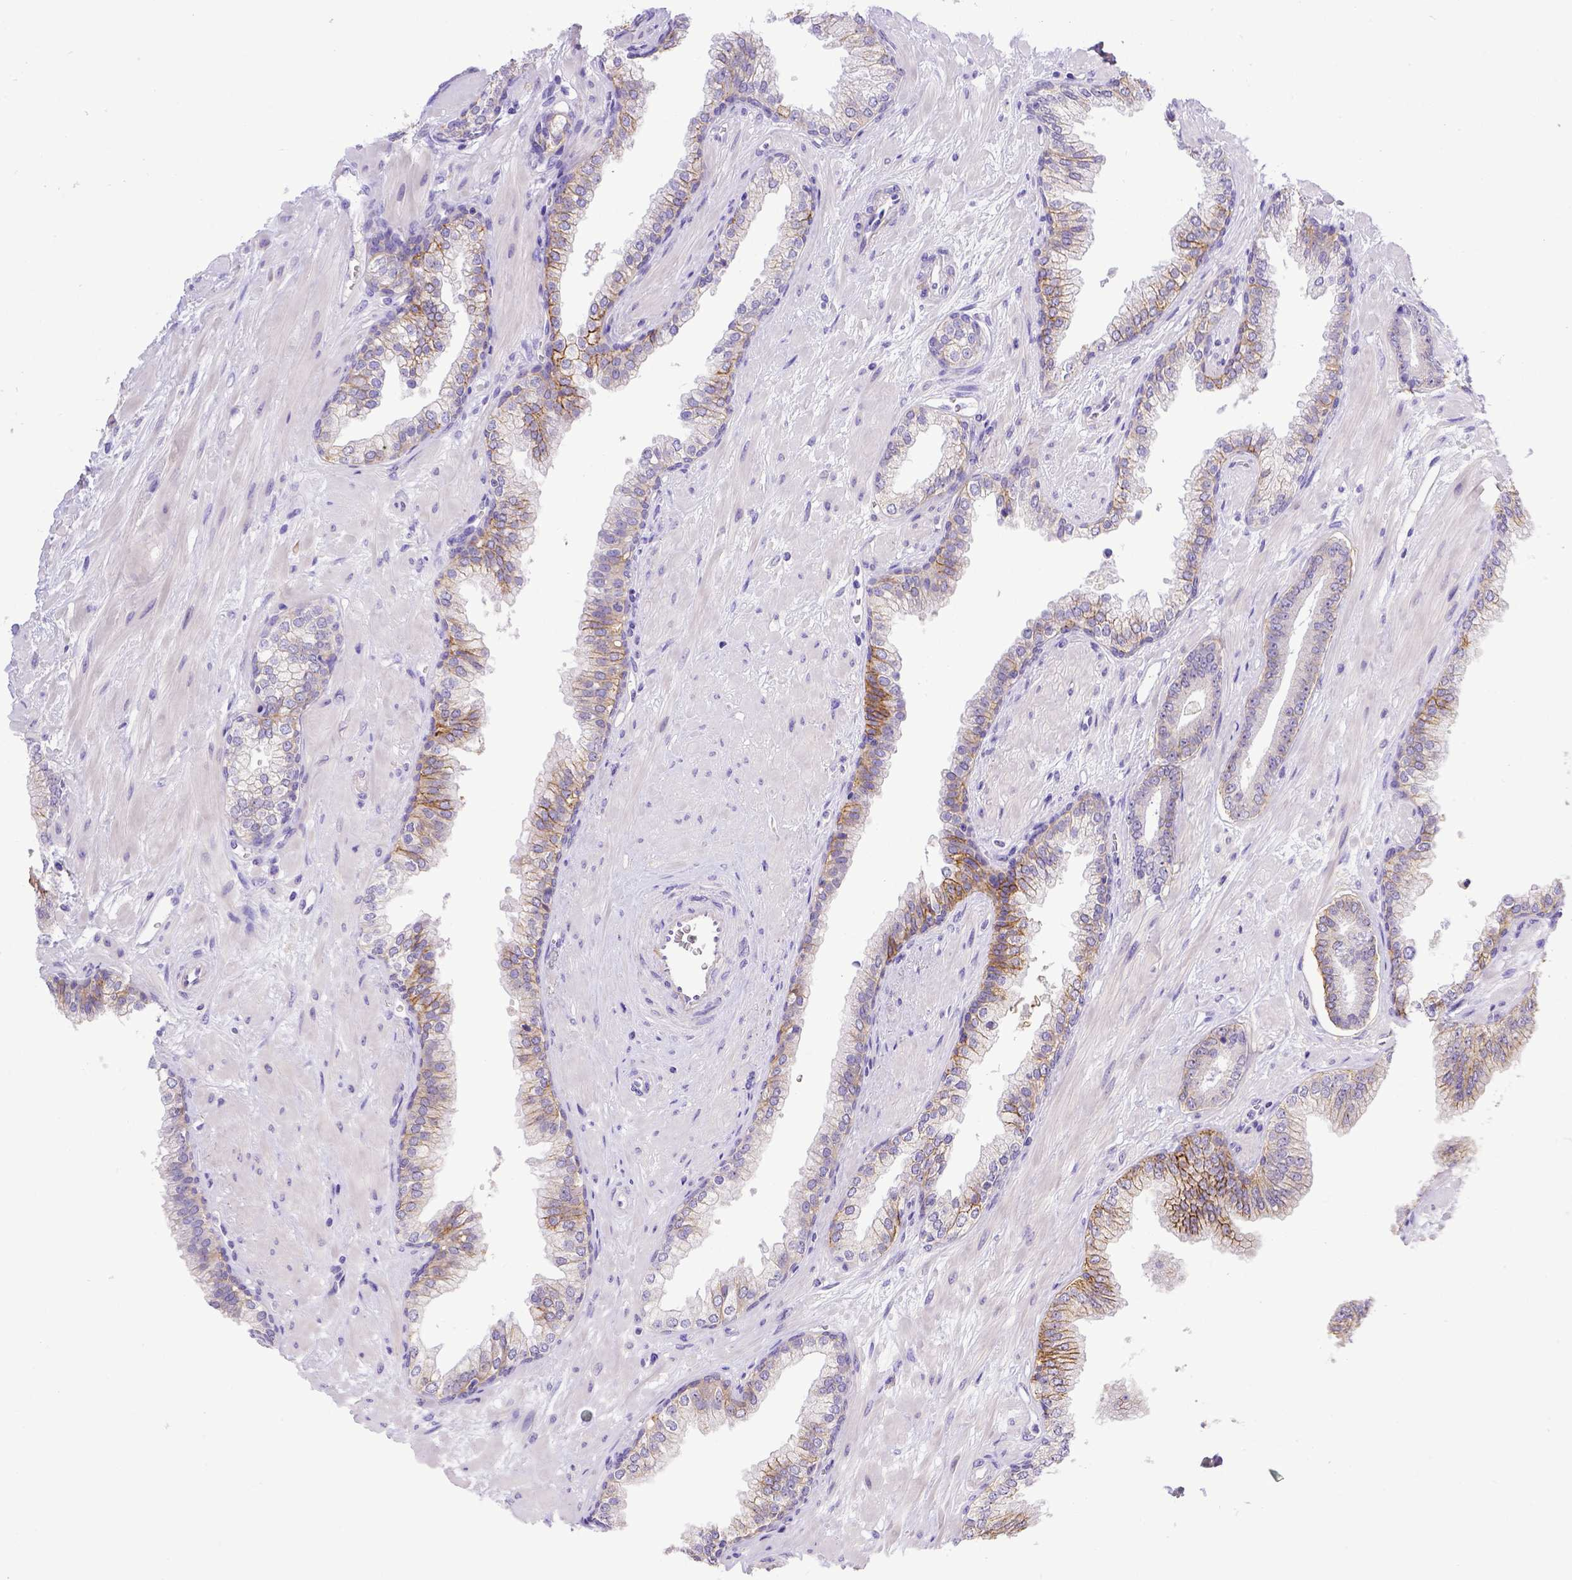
{"staining": {"intensity": "negative", "quantity": "none", "location": "none"}, "tissue": "prostate cancer", "cell_type": "Tumor cells", "image_type": "cancer", "snomed": [{"axis": "morphology", "description": "Adenocarcinoma, Low grade"}, {"axis": "topography", "description": "Prostate"}], "caption": "Protein analysis of prostate cancer (low-grade adenocarcinoma) exhibits no significant positivity in tumor cells.", "gene": "BTN1A1", "patient": {"sex": "male", "age": 61}}